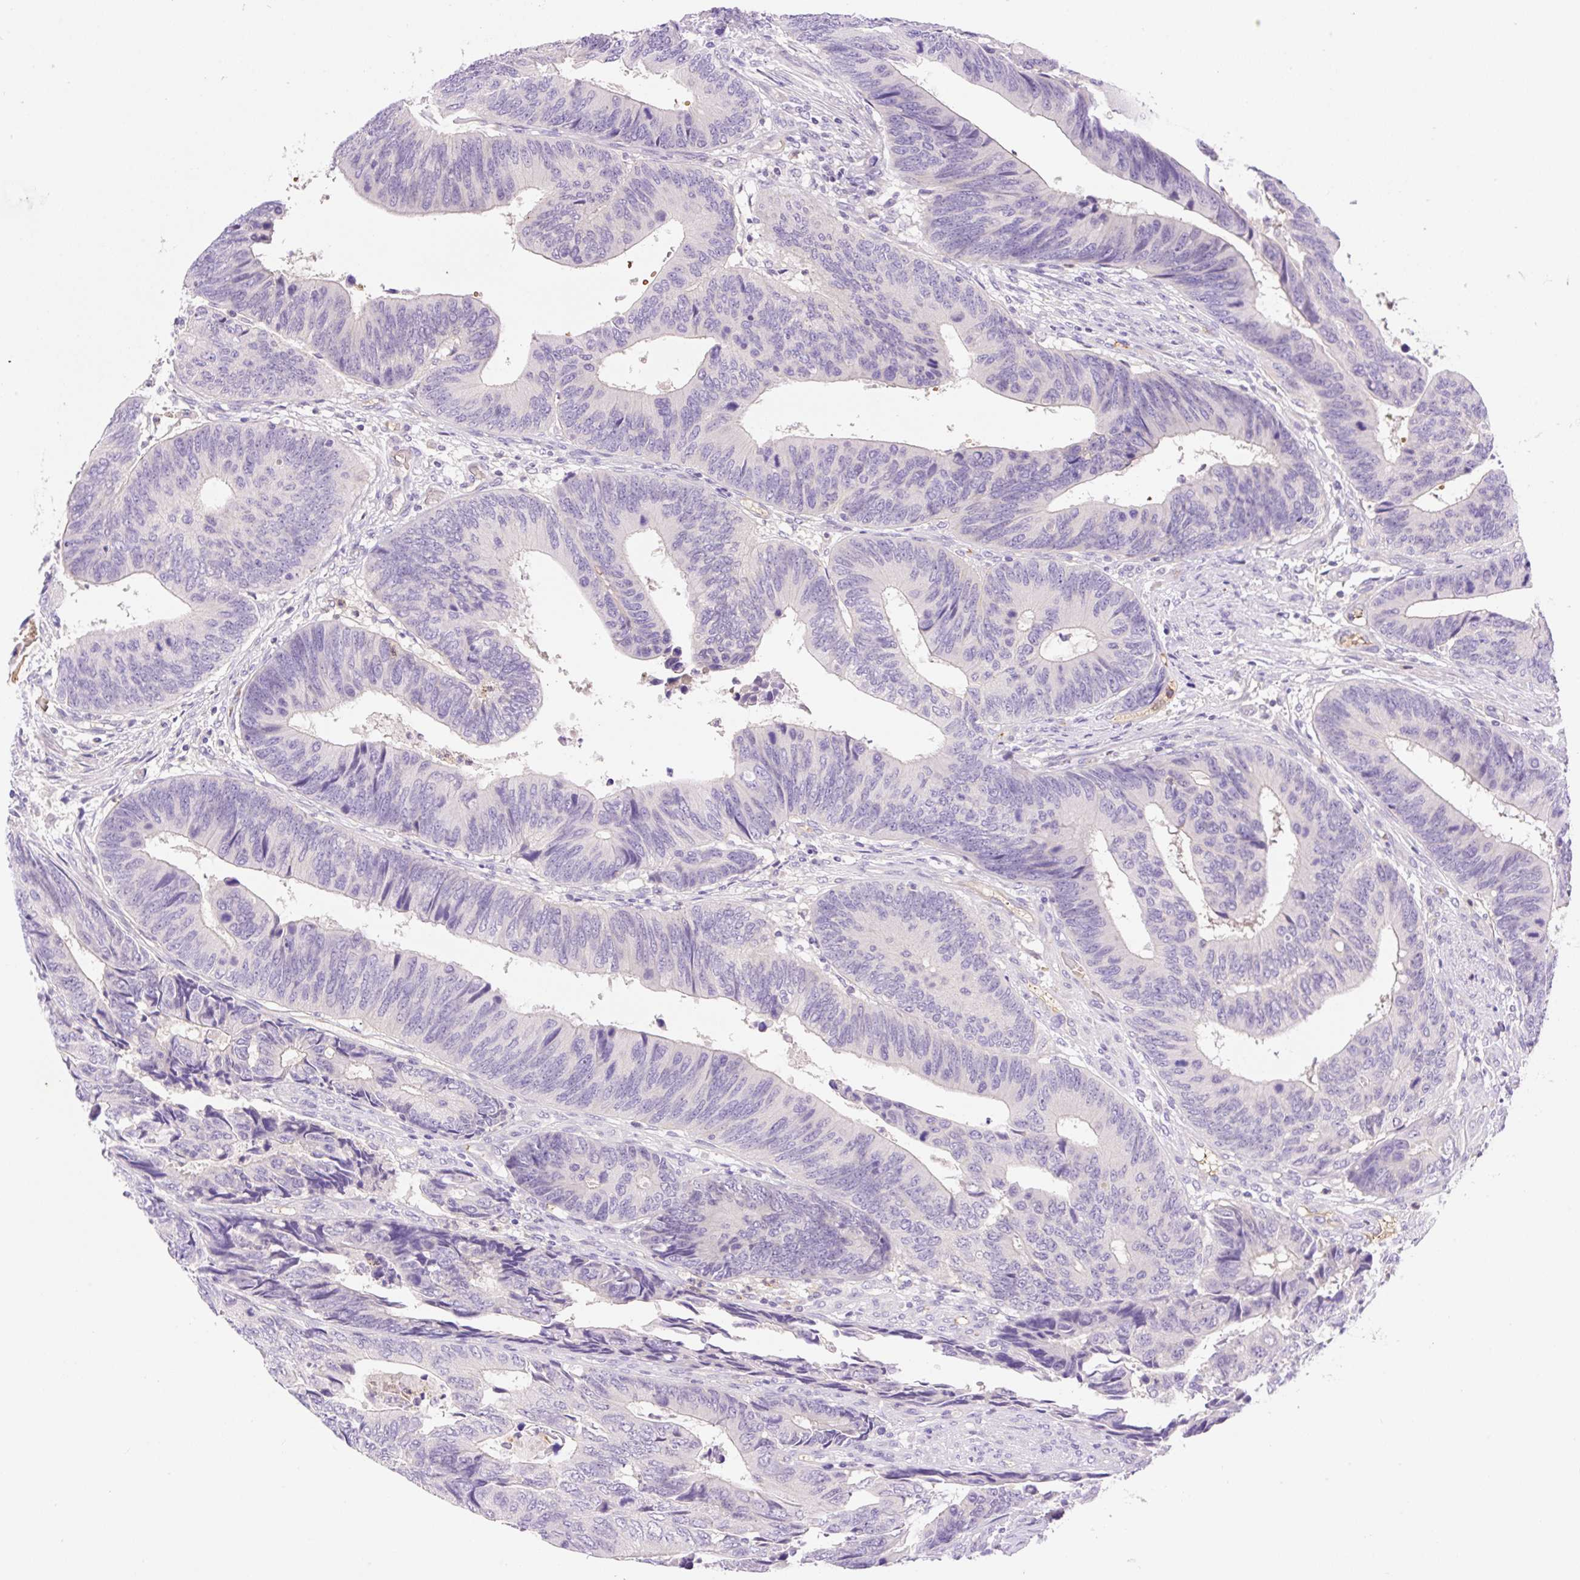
{"staining": {"intensity": "negative", "quantity": "none", "location": "none"}, "tissue": "colorectal cancer", "cell_type": "Tumor cells", "image_type": "cancer", "snomed": [{"axis": "morphology", "description": "Adenocarcinoma, NOS"}, {"axis": "topography", "description": "Colon"}], "caption": "There is no significant staining in tumor cells of colorectal cancer (adenocarcinoma). (DAB (3,3'-diaminobenzidine) IHC with hematoxylin counter stain).", "gene": "LHFPL5", "patient": {"sex": "male", "age": 87}}